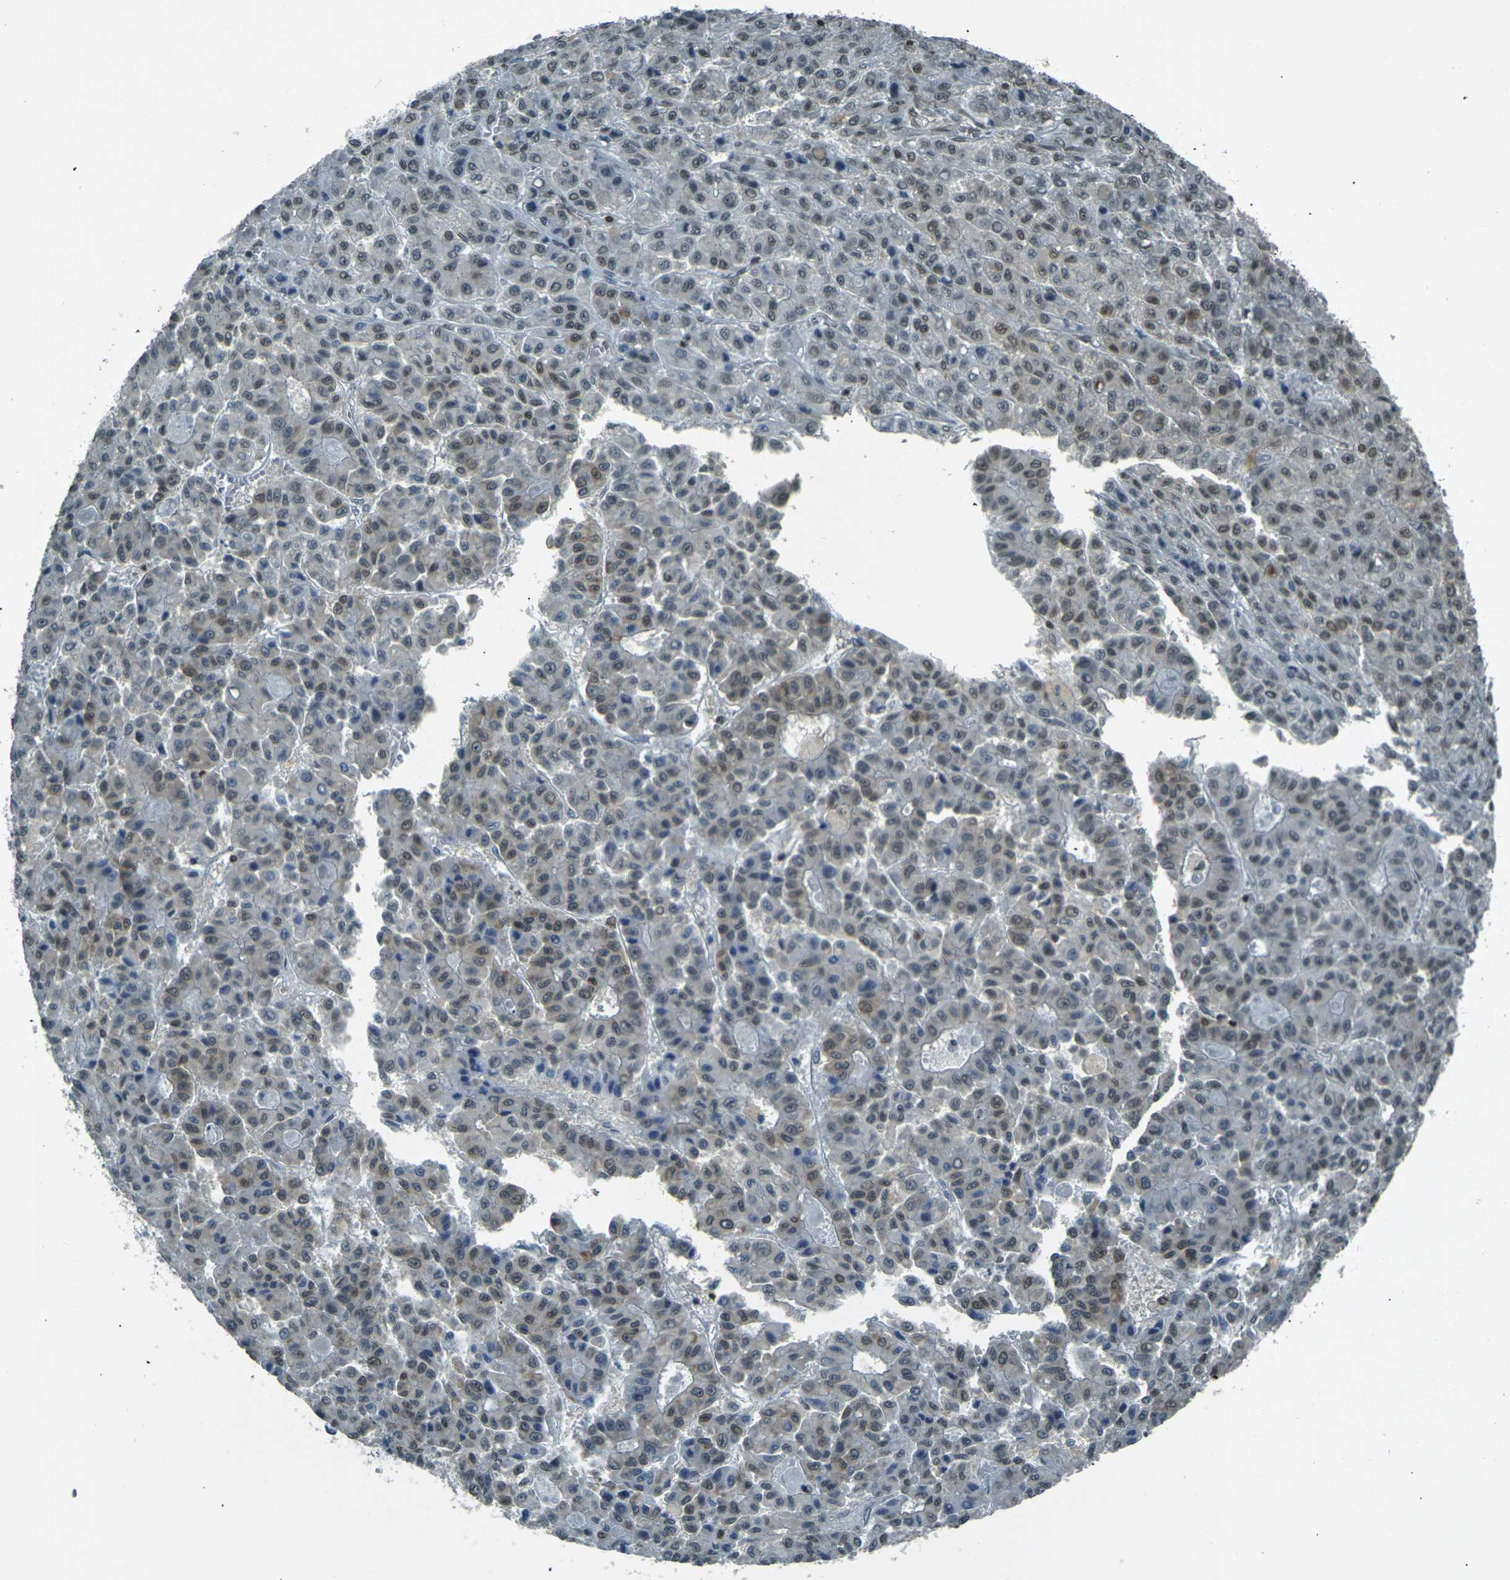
{"staining": {"intensity": "weak", "quantity": "25%-75%", "location": "nuclear"}, "tissue": "liver cancer", "cell_type": "Tumor cells", "image_type": "cancer", "snomed": [{"axis": "morphology", "description": "Carcinoma, Hepatocellular, NOS"}, {"axis": "topography", "description": "Liver"}], "caption": "Immunohistochemical staining of liver cancer (hepatocellular carcinoma) exhibits weak nuclear protein staining in approximately 25%-75% of tumor cells. (Stains: DAB in brown, nuclei in blue, Microscopy: brightfield microscopy at high magnification).", "gene": "NHEJ1", "patient": {"sex": "male", "age": 70}}